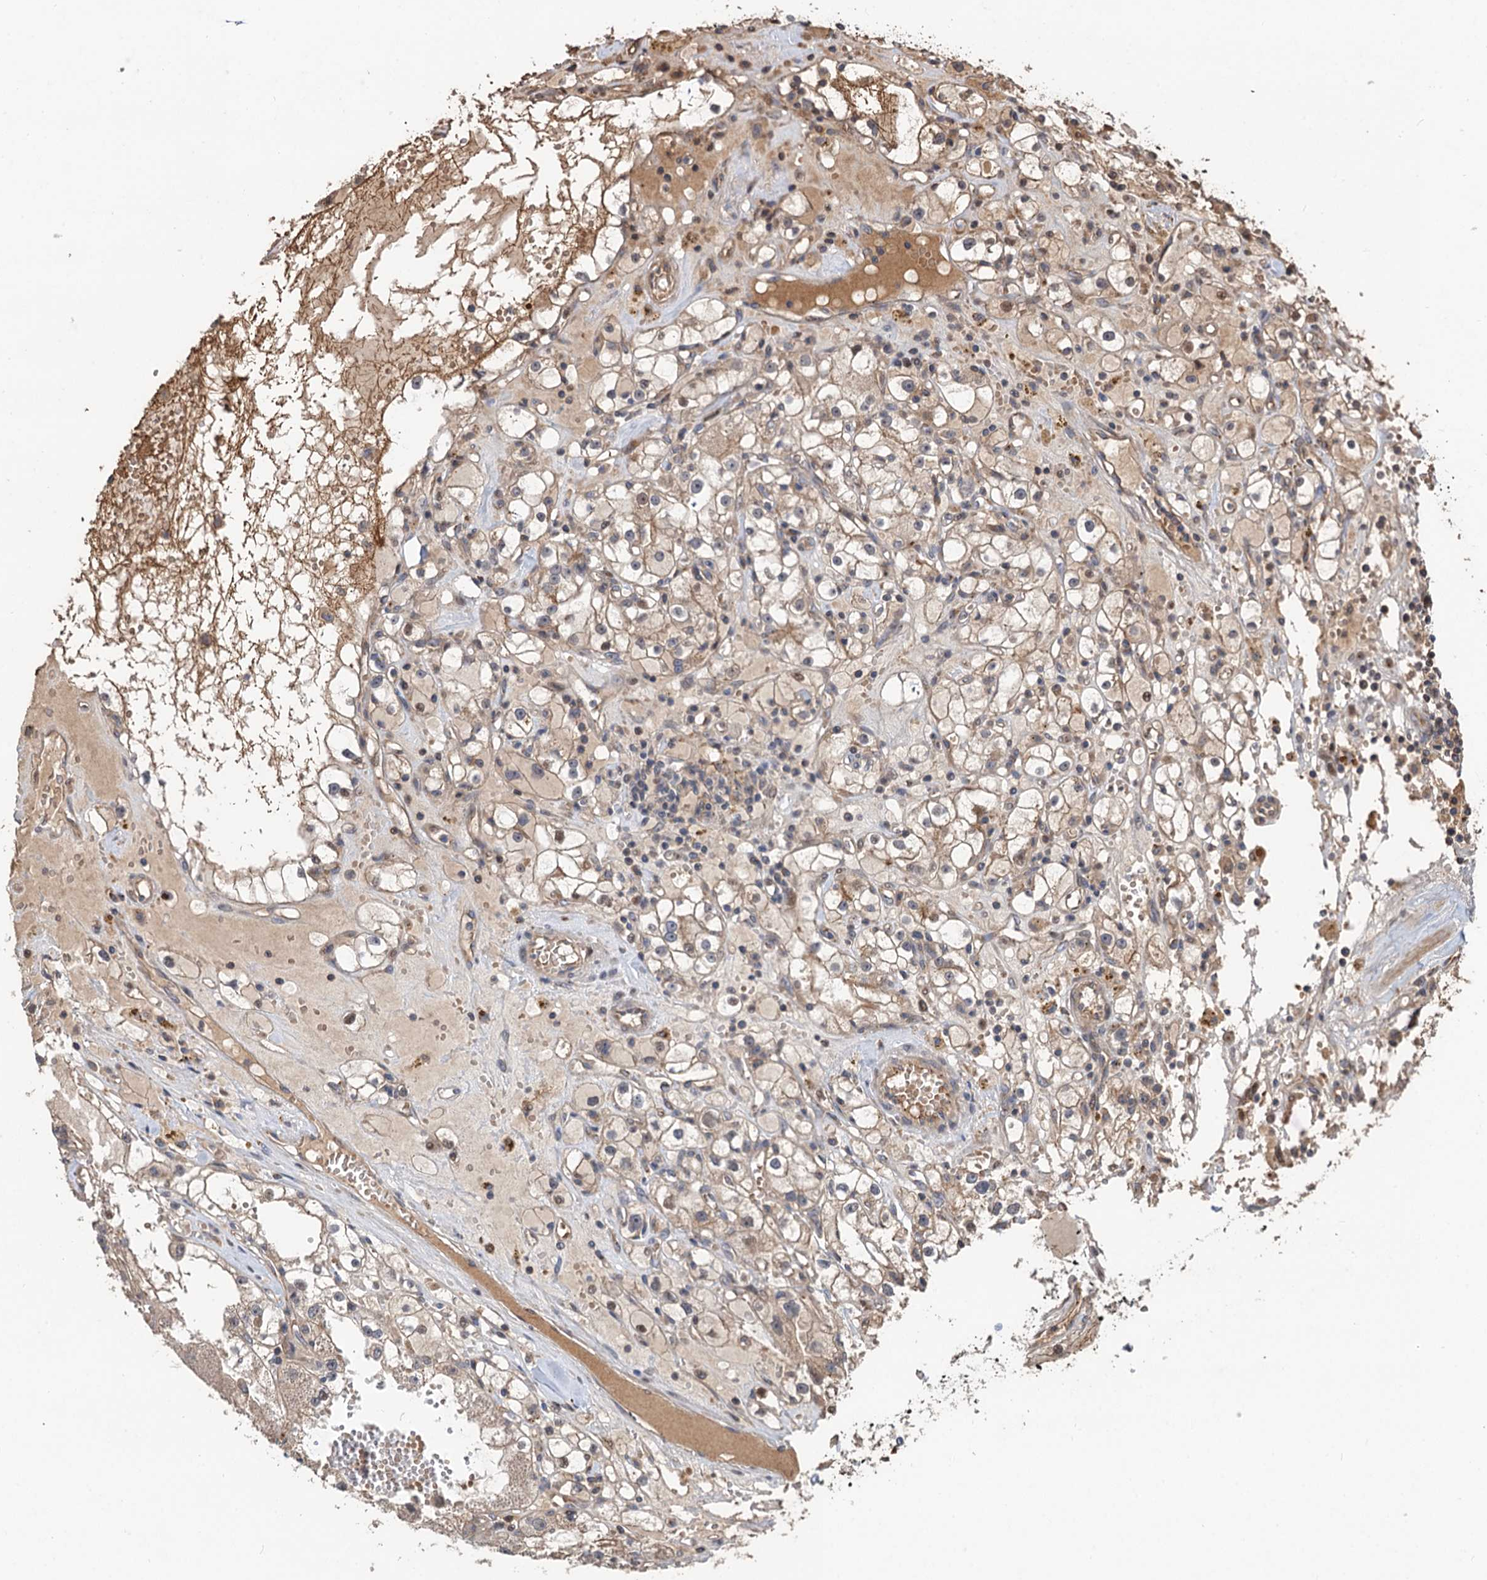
{"staining": {"intensity": "weak", "quantity": "<25%", "location": "cytoplasmic/membranous,nuclear"}, "tissue": "renal cancer", "cell_type": "Tumor cells", "image_type": "cancer", "snomed": [{"axis": "morphology", "description": "Adenocarcinoma, NOS"}, {"axis": "topography", "description": "Kidney"}], "caption": "Tumor cells show no significant staining in renal adenocarcinoma.", "gene": "DEXI", "patient": {"sex": "male", "age": 56}}